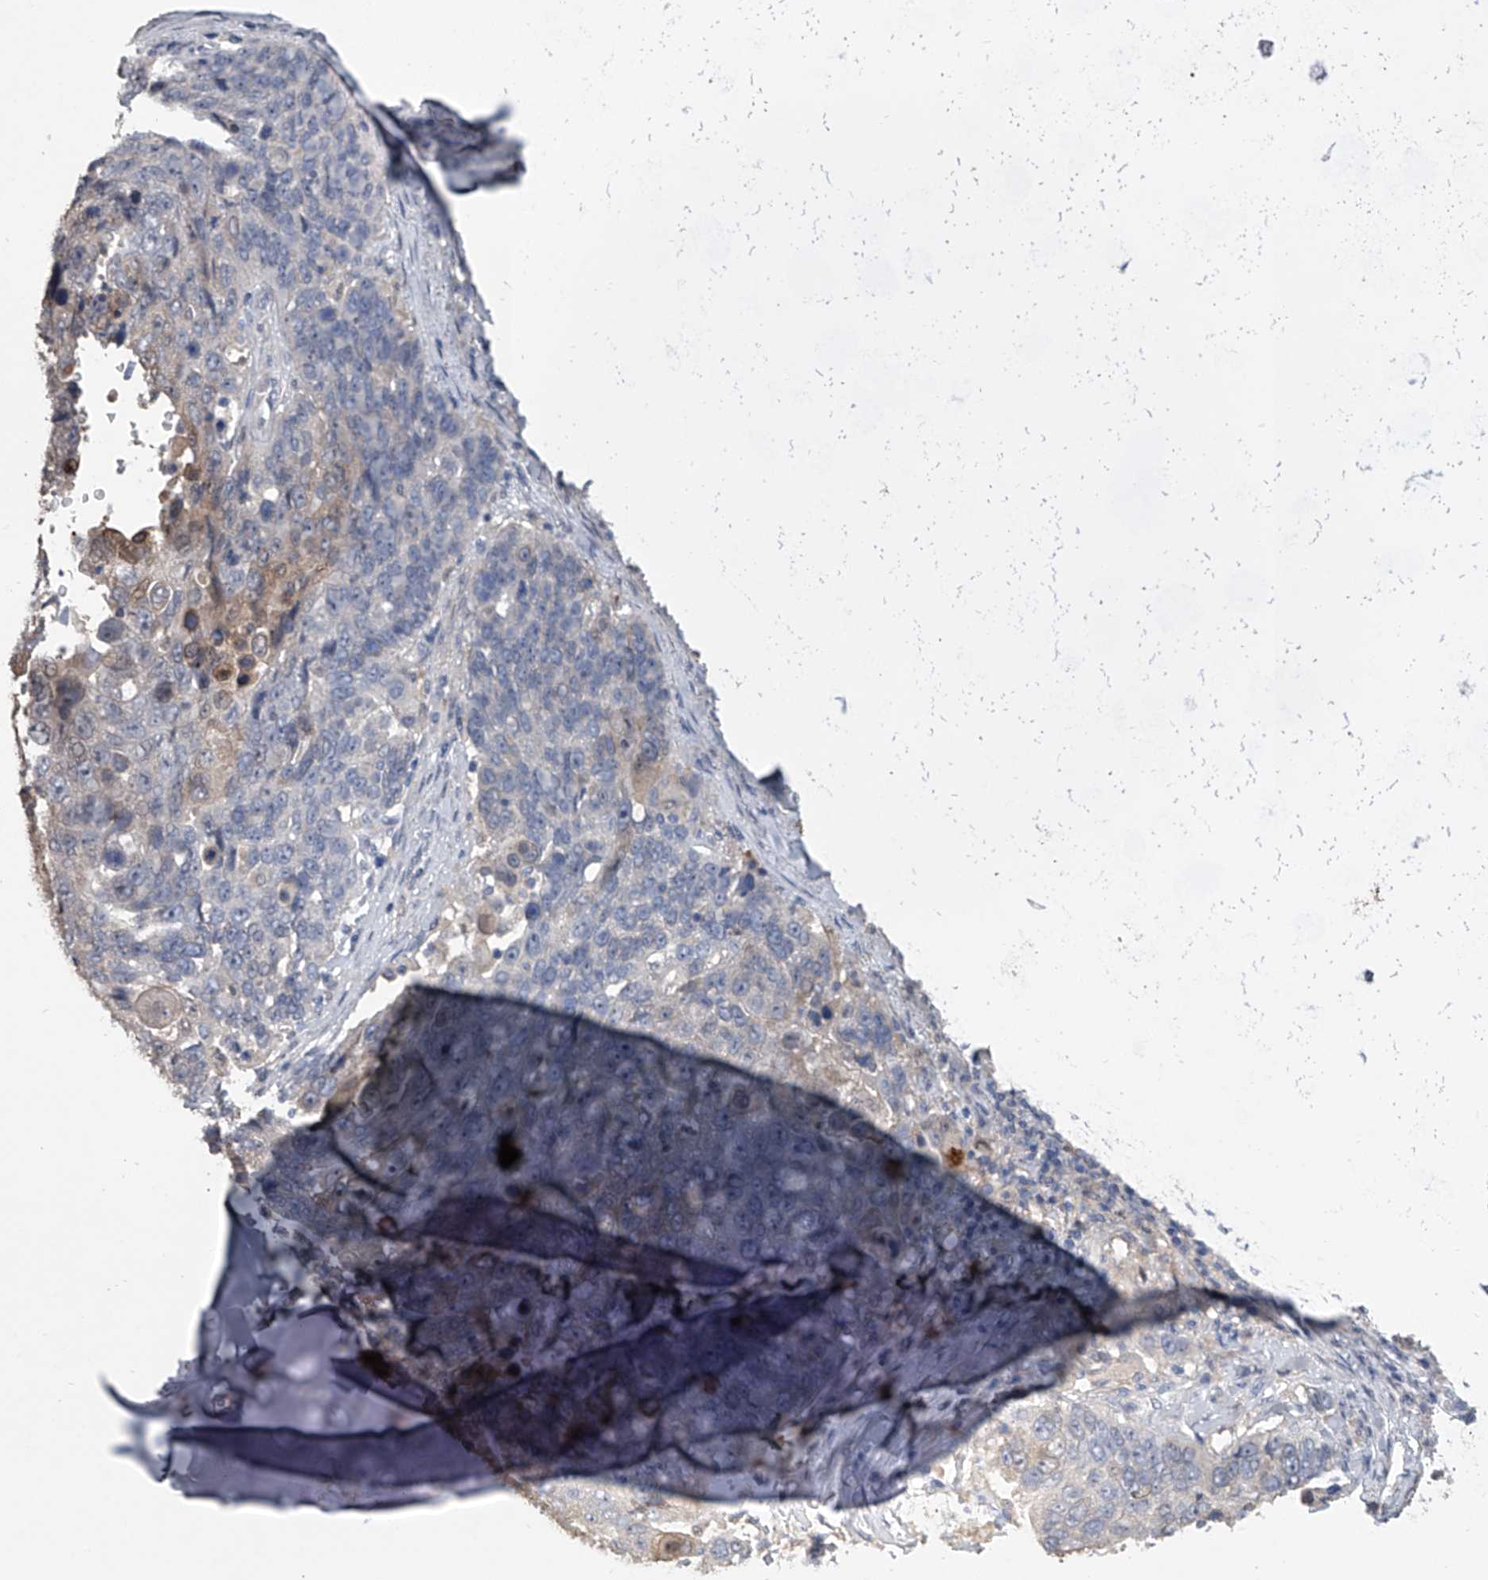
{"staining": {"intensity": "negative", "quantity": "none", "location": "none"}, "tissue": "lung cancer", "cell_type": "Tumor cells", "image_type": "cancer", "snomed": [{"axis": "morphology", "description": "Squamous cell carcinoma, NOS"}, {"axis": "topography", "description": "Lung"}], "caption": "DAB (3,3'-diaminobenzidine) immunohistochemical staining of squamous cell carcinoma (lung) shows no significant expression in tumor cells. (DAB (3,3'-diaminobenzidine) immunohistochemistry (IHC), high magnification).", "gene": "DOCK9", "patient": {"sex": "male", "age": 66}}